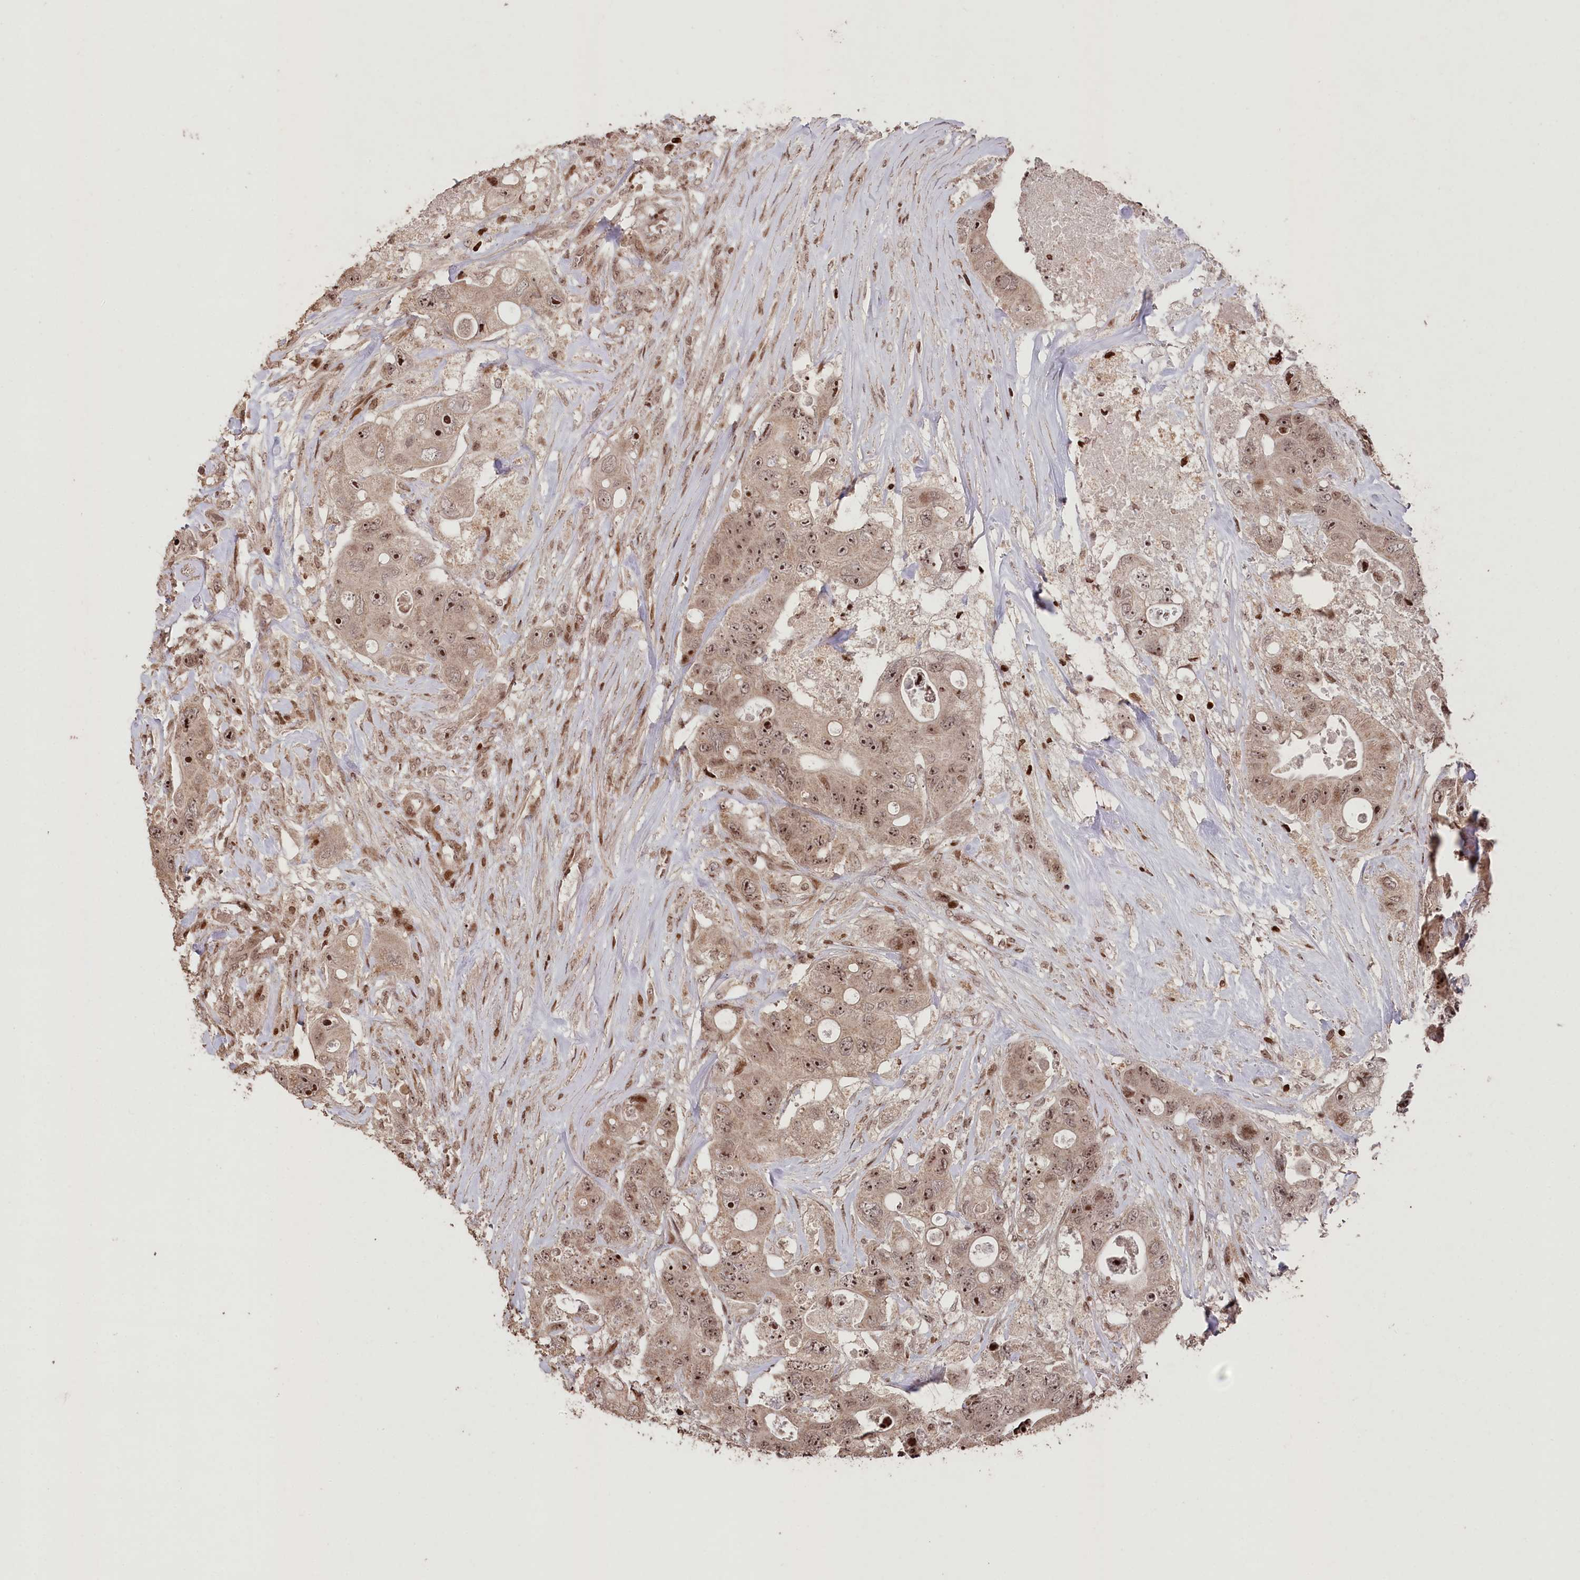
{"staining": {"intensity": "moderate", "quantity": ">75%", "location": "nuclear"}, "tissue": "colorectal cancer", "cell_type": "Tumor cells", "image_type": "cancer", "snomed": [{"axis": "morphology", "description": "Adenocarcinoma, NOS"}, {"axis": "topography", "description": "Colon"}], "caption": "Immunohistochemistry (IHC) histopathology image of human colorectal cancer (adenocarcinoma) stained for a protein (brown), which exhibits medium levels of moderate nuclear expression in approximately >75% of tumor cells.", "gene": "CCSER2", "patient": {"sex": "female", "age": 46}}